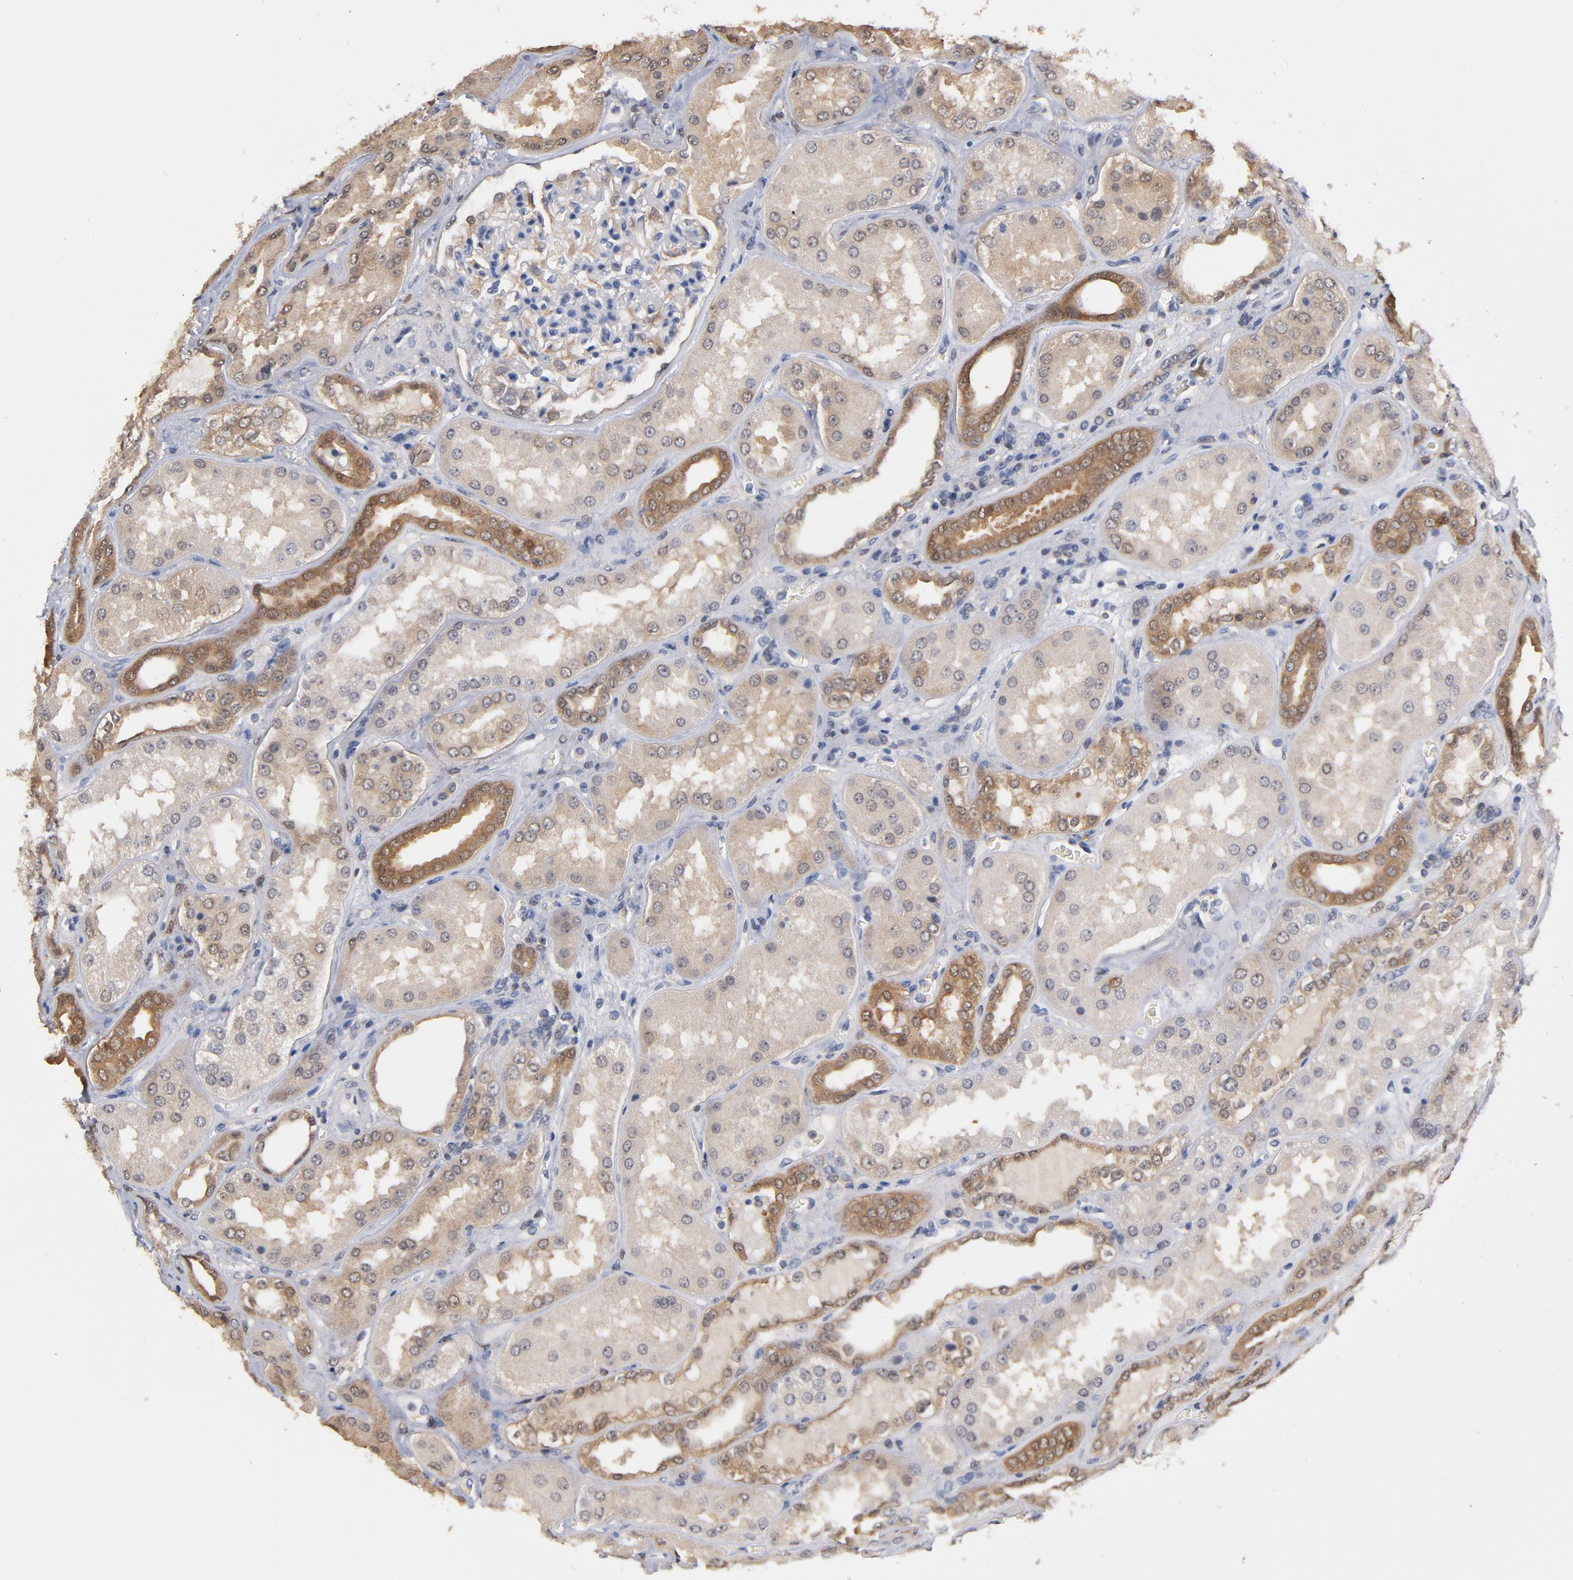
{"staining": {"intensity": "moderate", "quantity": "<25%", "location": "cytoplasmic/membranous"}, "tissue": "kidney", "cell_type": "Cells in glomeruli", "image_type": "normal", "snomed": [{"axis": "morphology", "description": "Normal tissue, NOS"}, {"axis": "topography", "description": "Kidney"}], "caption": "Protein staining of benign kidney shows moderate cytoplasmic/membranous expression in approximately <25% of cells in glomeruli.", "gene": "MIF", "patient": {"sex": "female", "age": 56}}